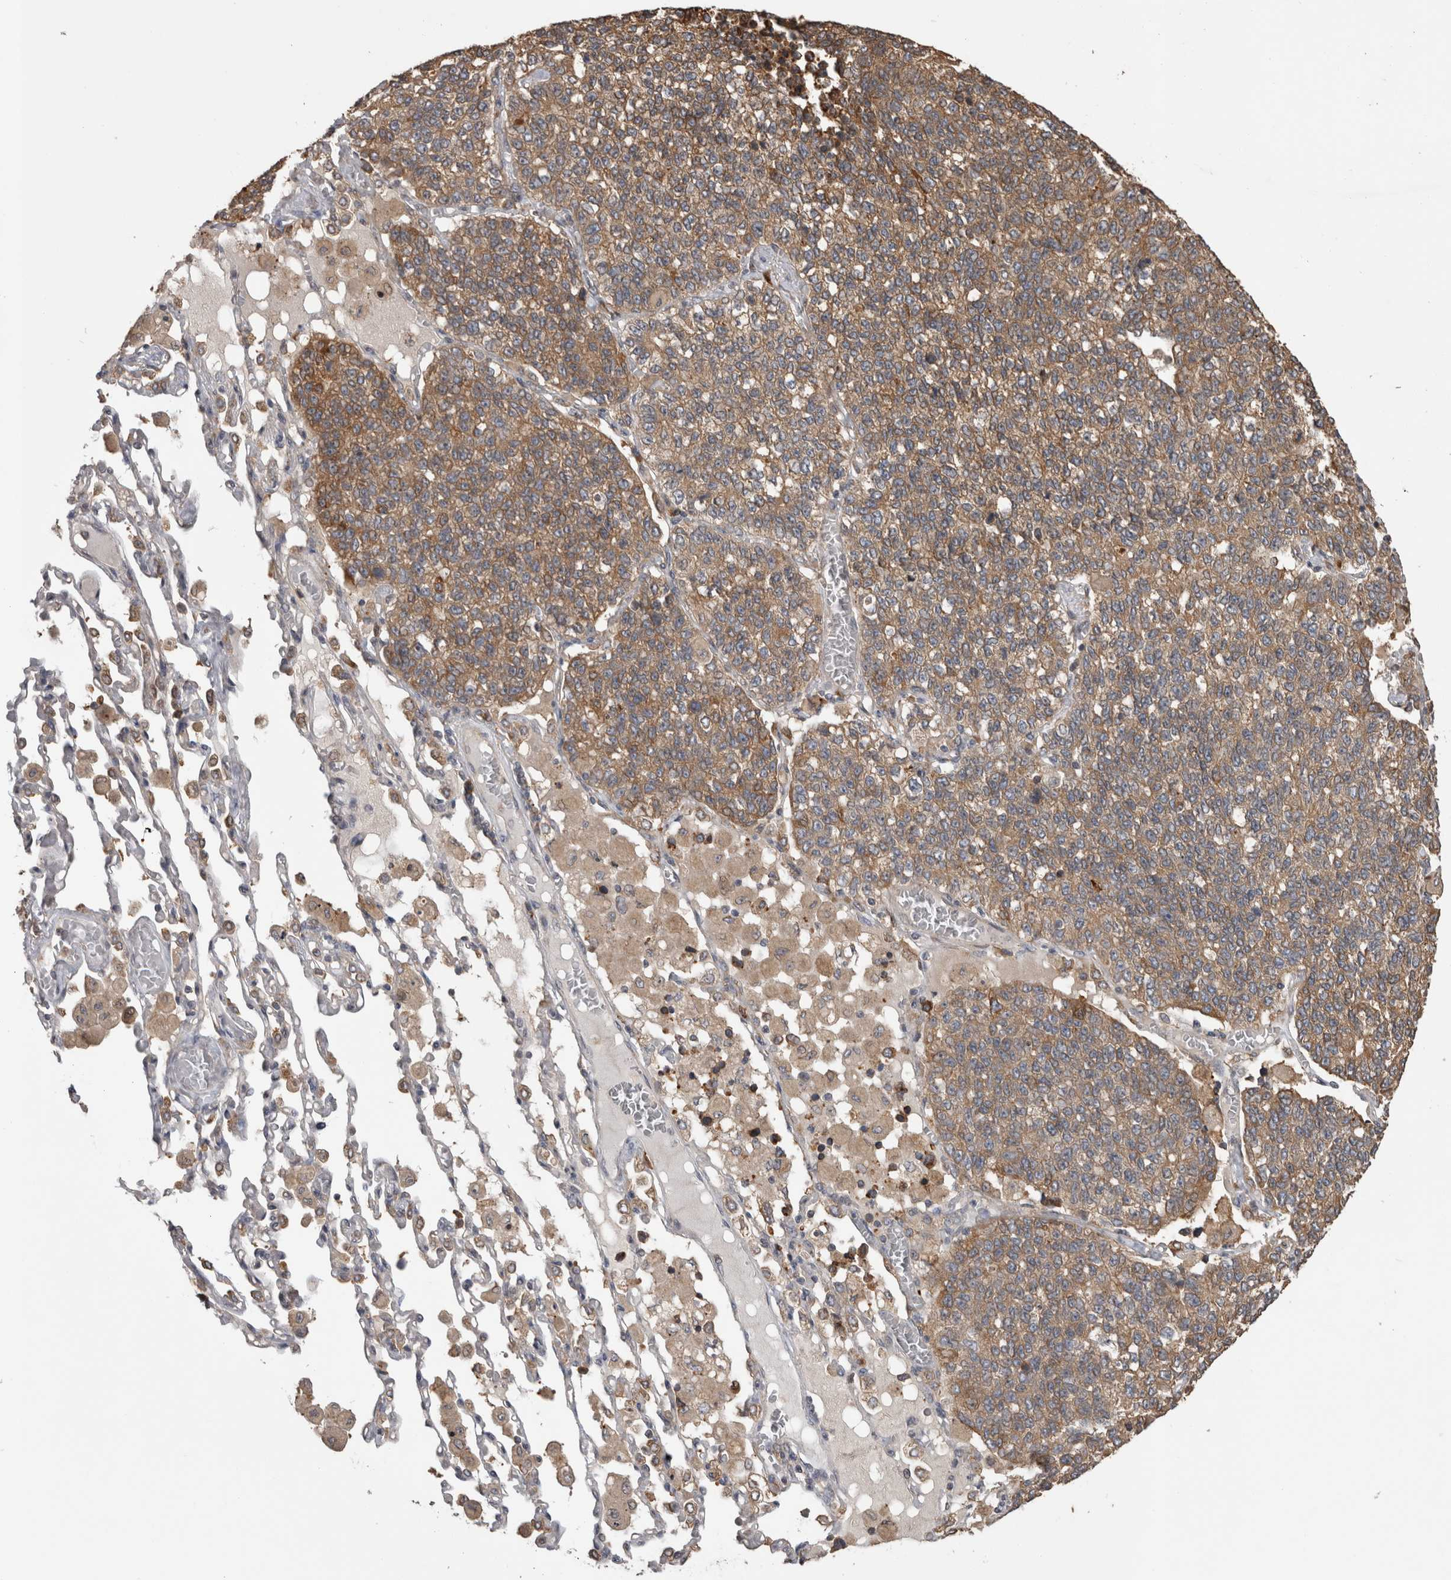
{"staining": {"intensity": "moderate", "quantity": ">75%", "location": "cytoplasmic/membranous"}, "tissue": "lung cancer", "cell_type": "Tumor cells", "image_type": "cancer", "snomed": [{"axis": "morphology", "description": "Adenocarcinoma, NOS"}, {"axis": "topography", "description": "Lung"}], "caption": "Human lung cancer (adenocarcinoma) stained with a brown dye shows moderate cytoplasmic/membranous positive expression in approximately >75% of tumor cells.", "gene": "TBCE", "patient": {"sex": "male", "age": 49}}